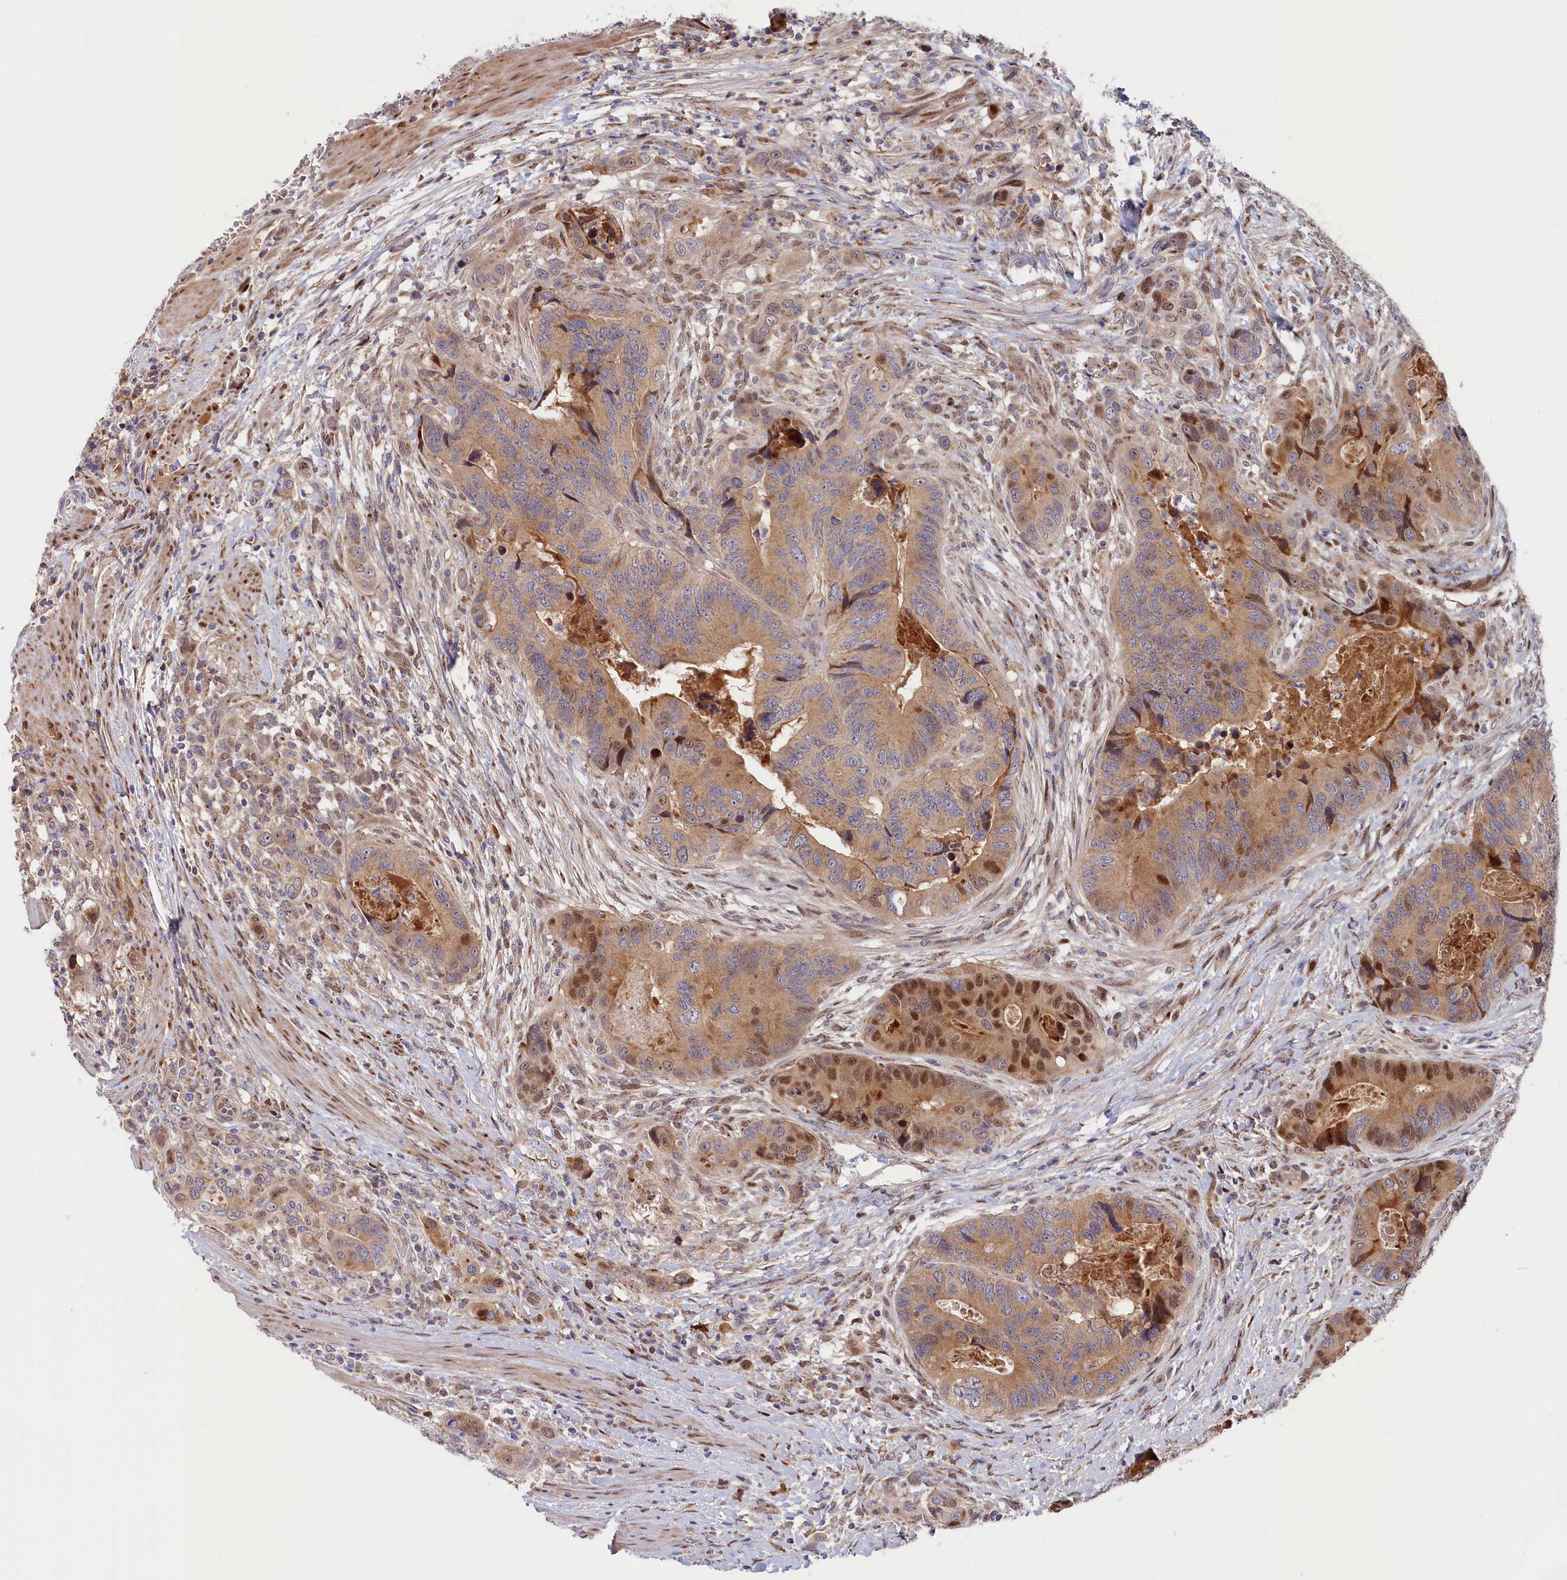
{"staining": {"intensity": "moderate", "quantity": ">75%", "location": "cytoplasmic/membranous,nuclear"}, "tissue": "colorectal cancer", "cell_type": "Tumor cells", "image_type": "cancer", "snomed": [{"axis": "morphology", "description": "Adenocarcinoma, NOS"}, {"axis": "topography", "description": "Colon"}], "caption": "About >75% of tumor cells in human adenocarcinoma (colorectal) display moderate cytoplasmic/membranous and nuclear protein staining as visualized by brown immunohistochemical staining.", "gene": "CHST12", "patient": {"sex": "male", "age": 84}}